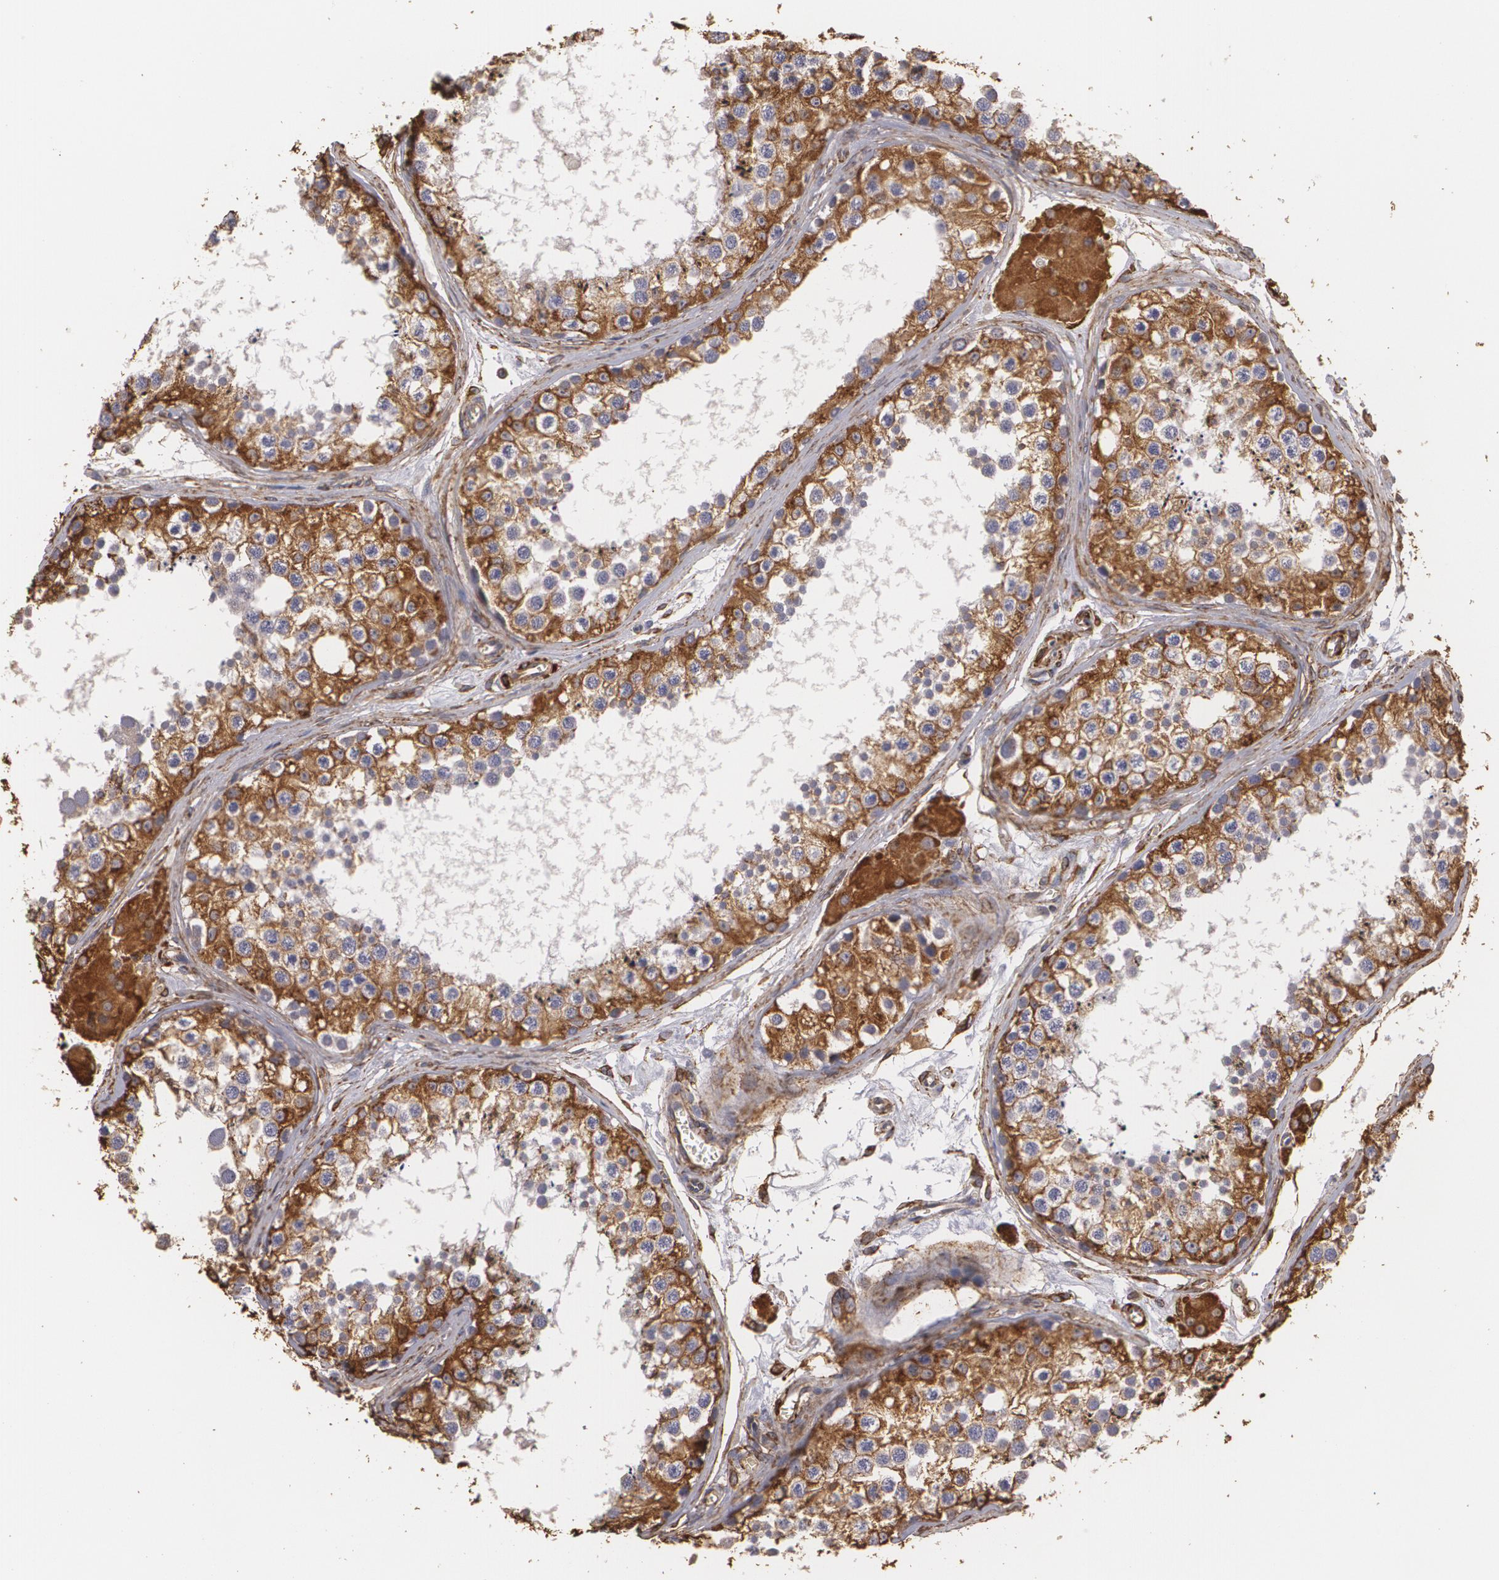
{"staining": {"intensity": "strong", "quantity": ">75%", "location": "cytoplasmic/membranous"}, "tissue": "testis", "cell_type": "Cells in seminiferous ducts", "image_type": "normal", "snomed": [{"axis": "morphology", "description": "Normal tissue, NOS"}, {"axis": "topography", "description": "Testis"}], "caption": "Protein staining of unremarkable testis demonstrates strong cytoplasmic/membranous staining in approximately >75% of cells in seminiferous ducts.", "gene": "CYB5R3", "patient": {"sex": "male", "age": 57}}